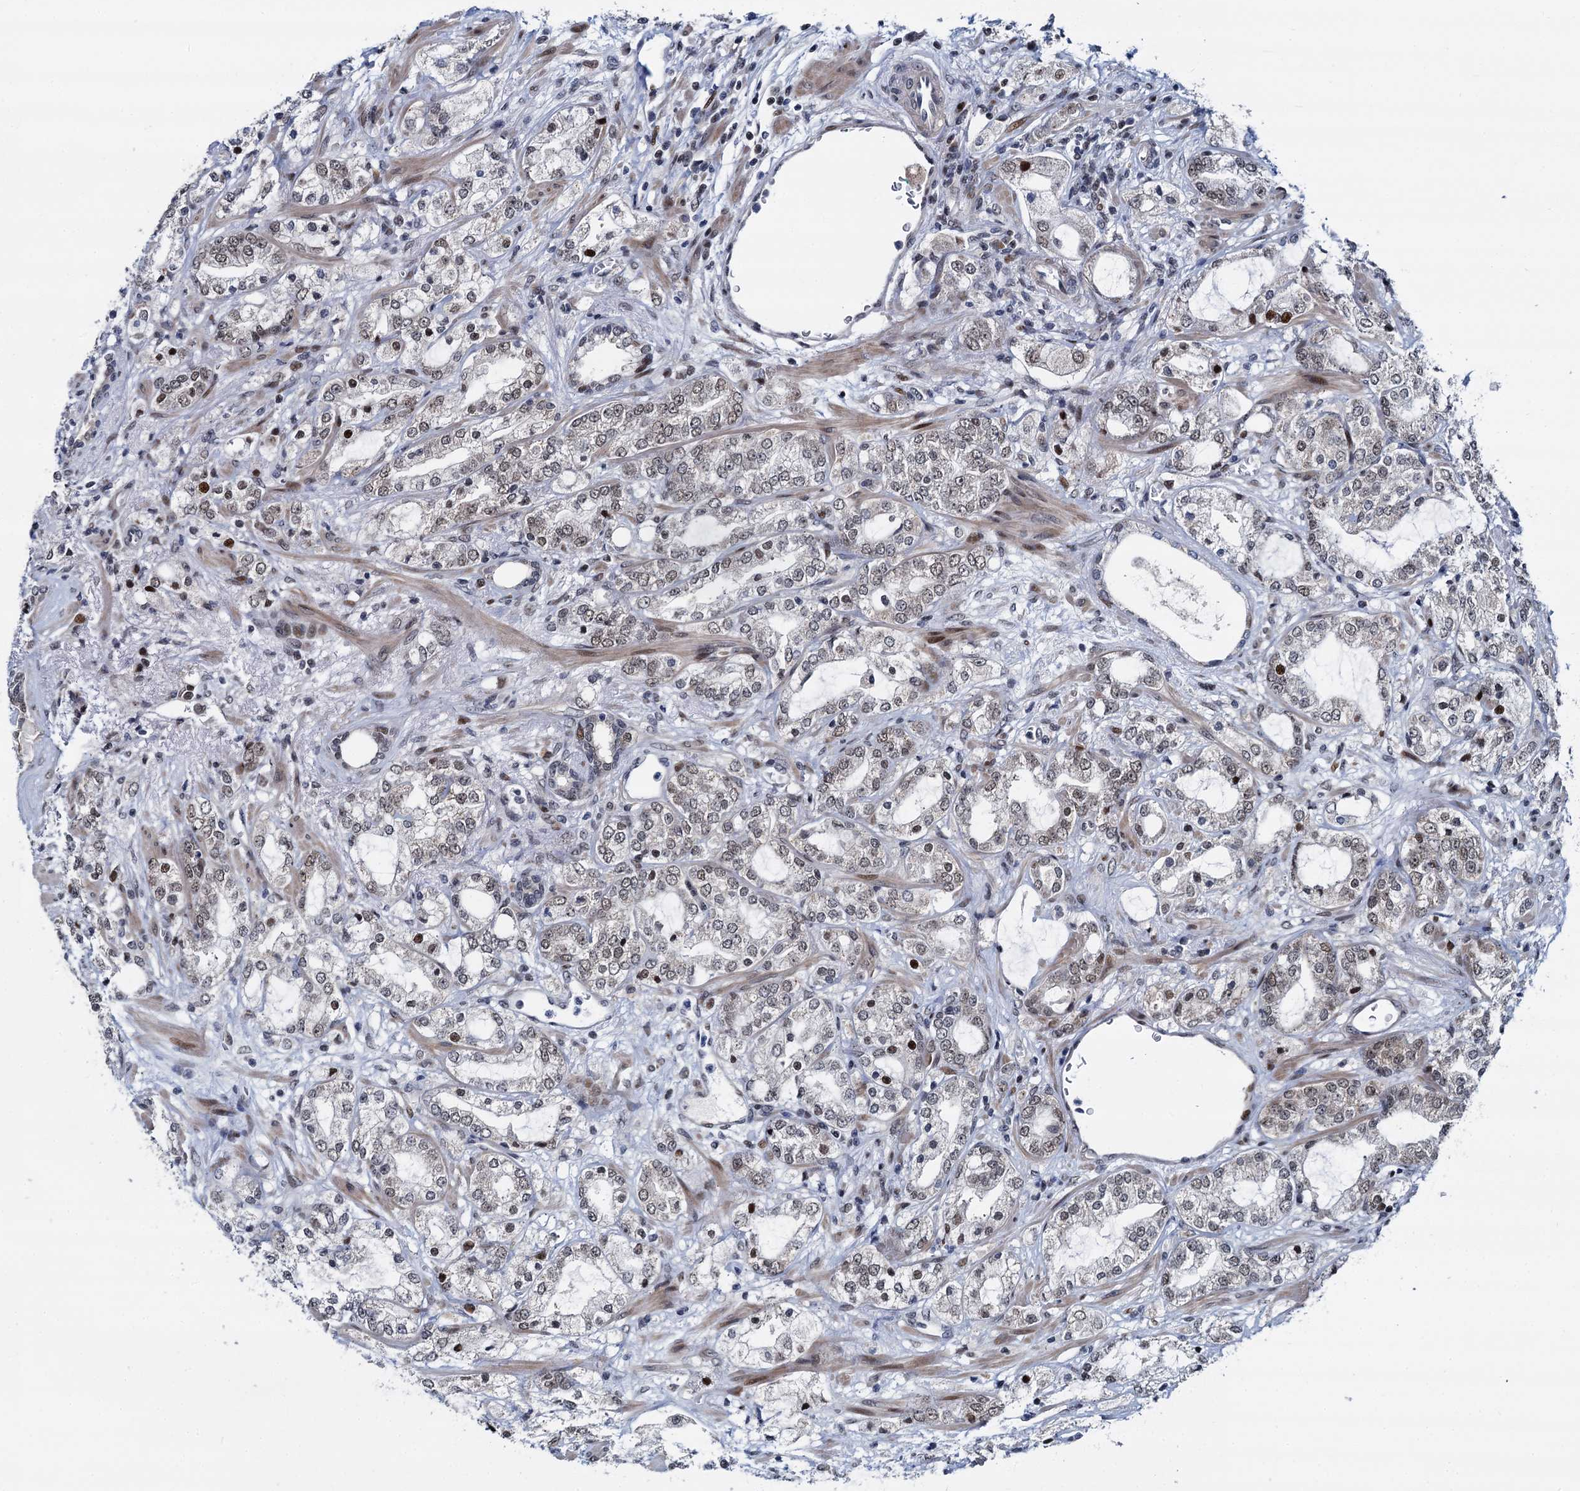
{"staining": {"intensity": "weak", "quantity": "<25%", "location": "nuclear"}, "tissue": "prostate cancer", "cell_type": "Tumor cells", "image_type": "cancer", "snomed": [{"axis": "morphology", "description": "Adenocarcinoma, High grade"}, {"axis": "topography", "description": "Prostate"}], "caption": "Immunohistochemical staining of prostate cancer displays no significant positivity in tumor cells.", "gene": "RUFY2", "patient": {"sex": "male", "age": 64}}